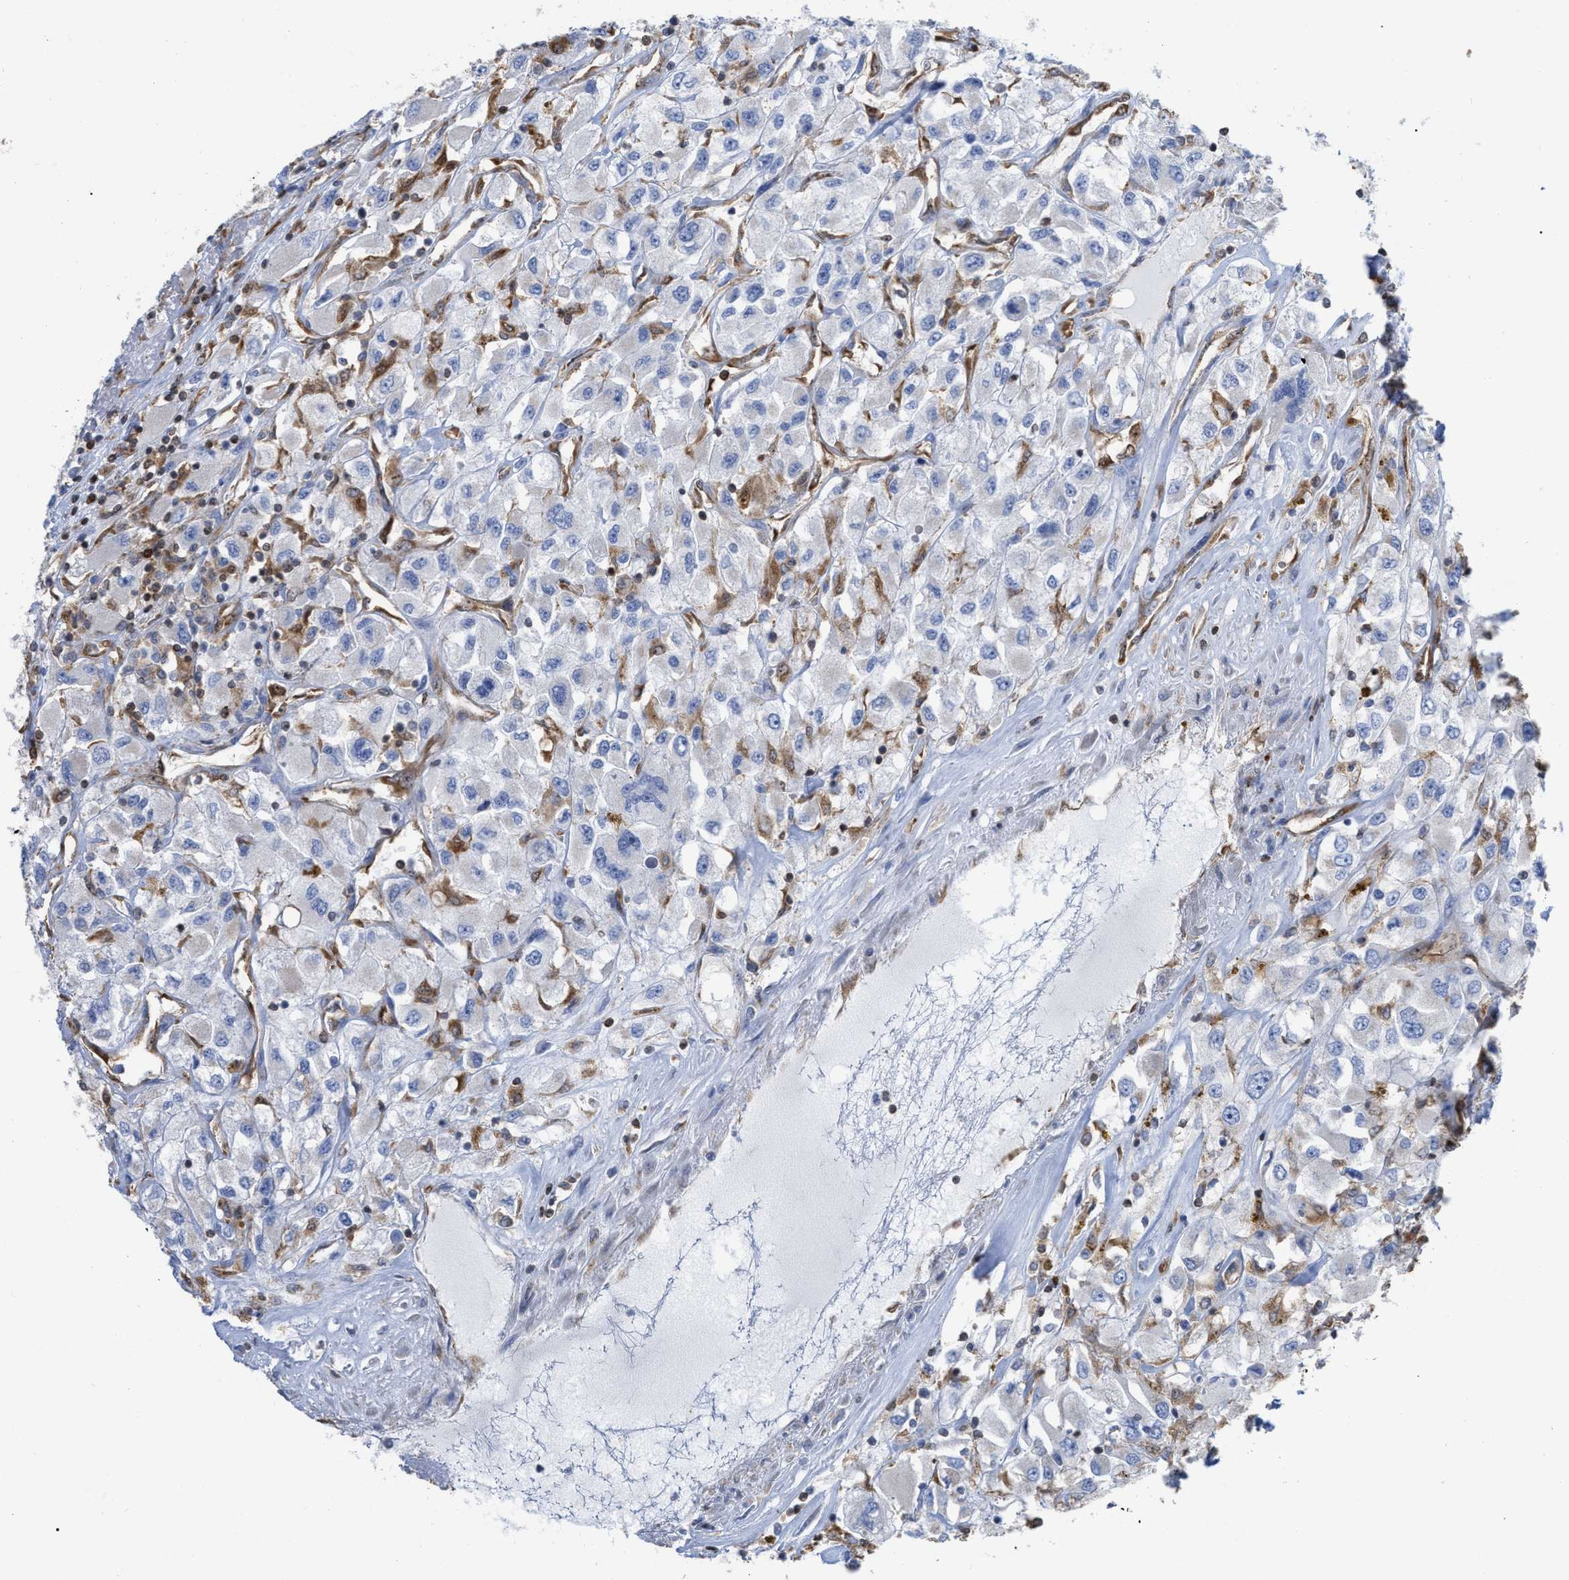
{"staining": {"intensity": "negative", "quantity": "none", "location": "none"}, "tissue": "renal cancer", "cell_type": "Tumor cells", "image_type": "cancer", "snomed": [{"axis": "morphology", "description": "Adenocarcinoma, NOS"}, {"axis": "topography", "description": "Kidney"}], "caption": "High magnification brightfield microscopy of adenocarcinoma (renal) stained with DAB (brown) and counterstained with hematoxylin (blue): tumor cells show no significant positivity. The staining was performed using DAB (3,3'-diaminobenzidine) to visualize the protein expression in brown, while the nuclei were stained in blue with hematoxylin (Magnification: 20x).", "gene": "GIMAP4", "patient": {"sex": "female", "age": 52}}